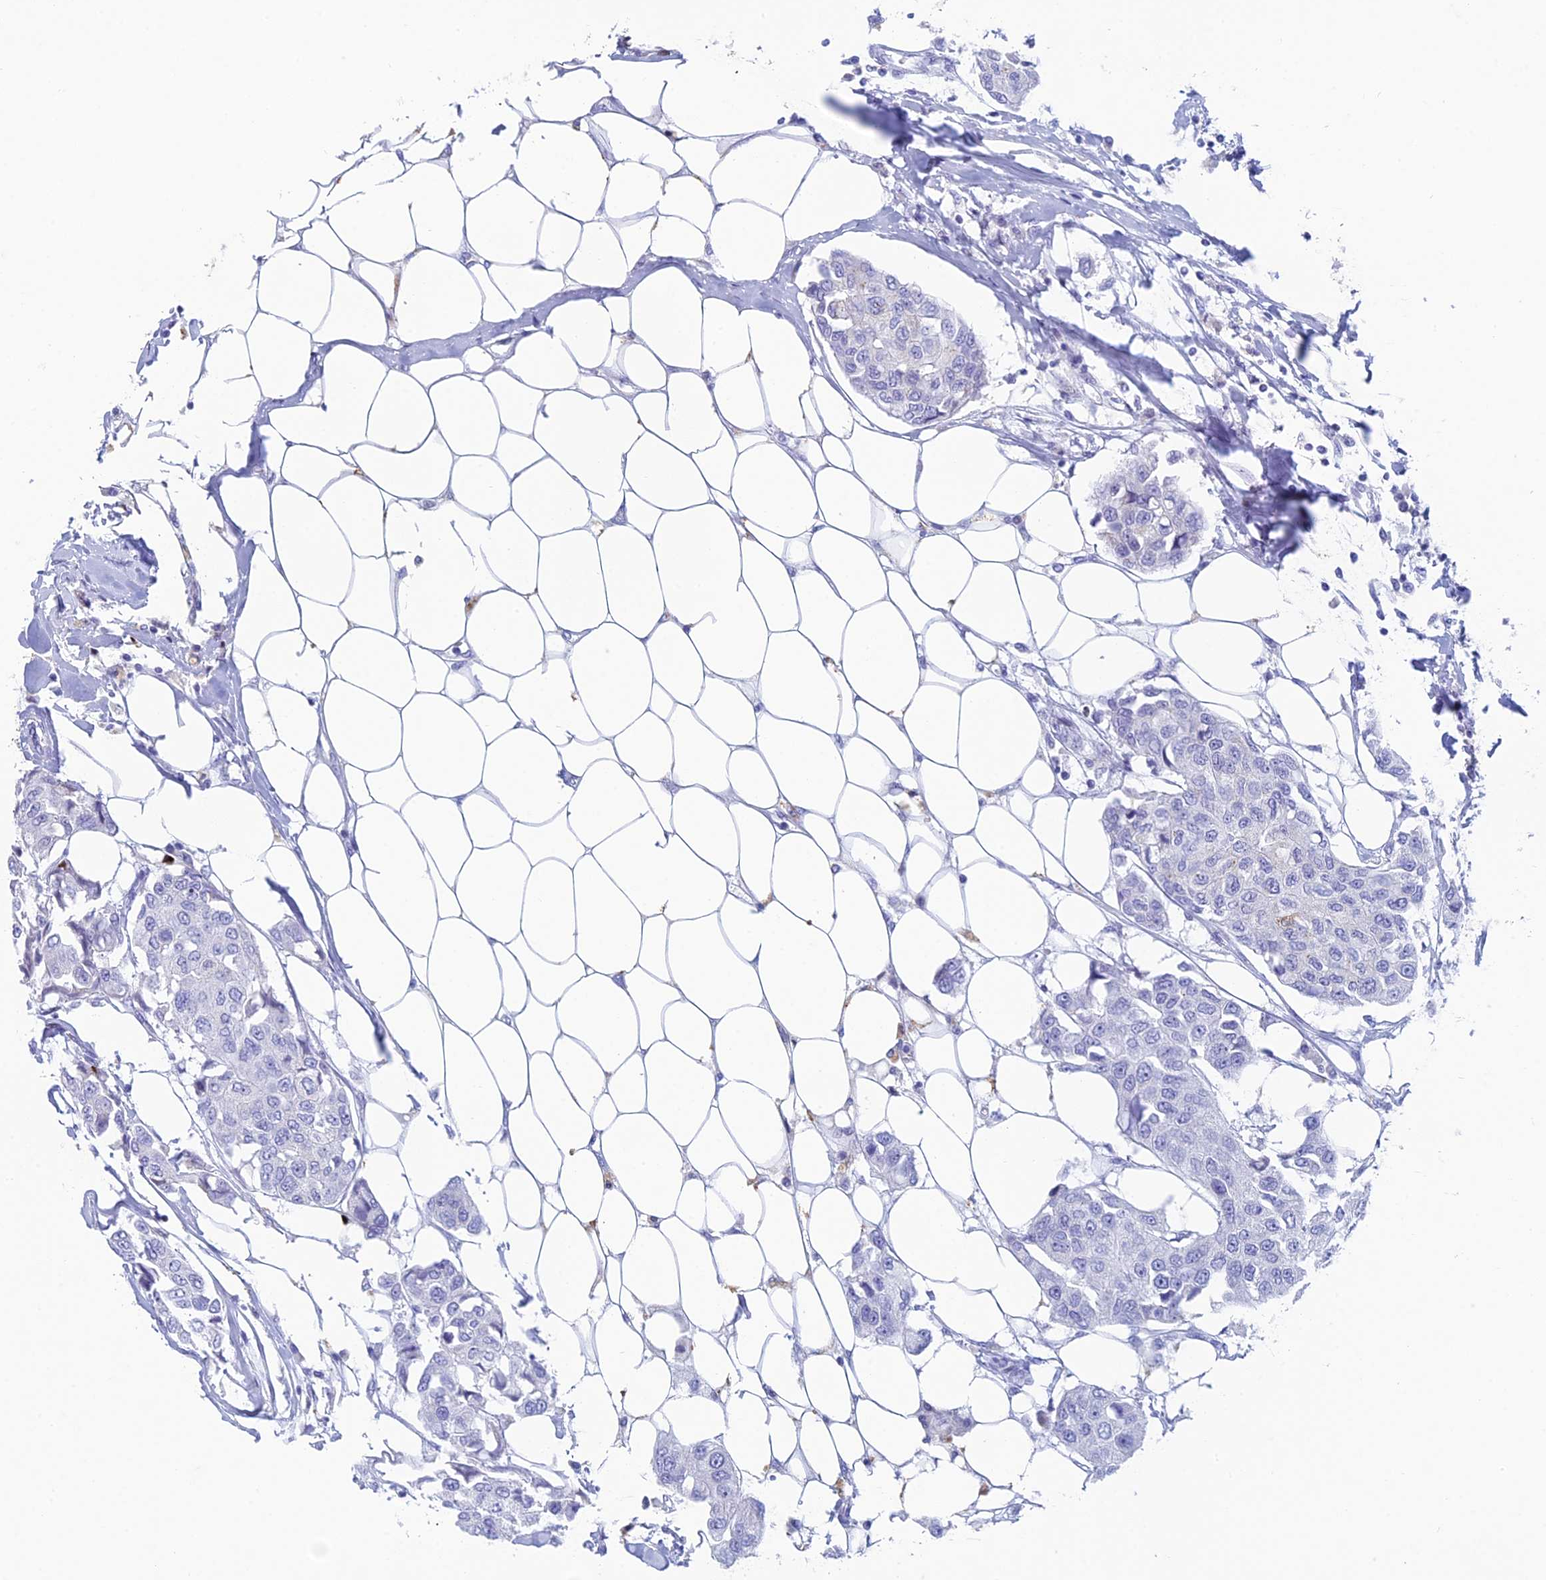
{"staining": {"intensity": "negative", "quantity": "none", "location": "none"}, "tissue": "breast cancer", "cell_type": "Tumor cells", "image_type": "cancer", "snomed": [{"axis": "morphology", "description": "Duct carcinoma"}, {"axis": "topography", "description": "Breast"}], "caption": "Histopathology image shows no significant protein staining in tumor cells of breast cancer (intraductal carcinoma).", "gene": "REXO5", "patient": {"sex": "female", "age": 80}}